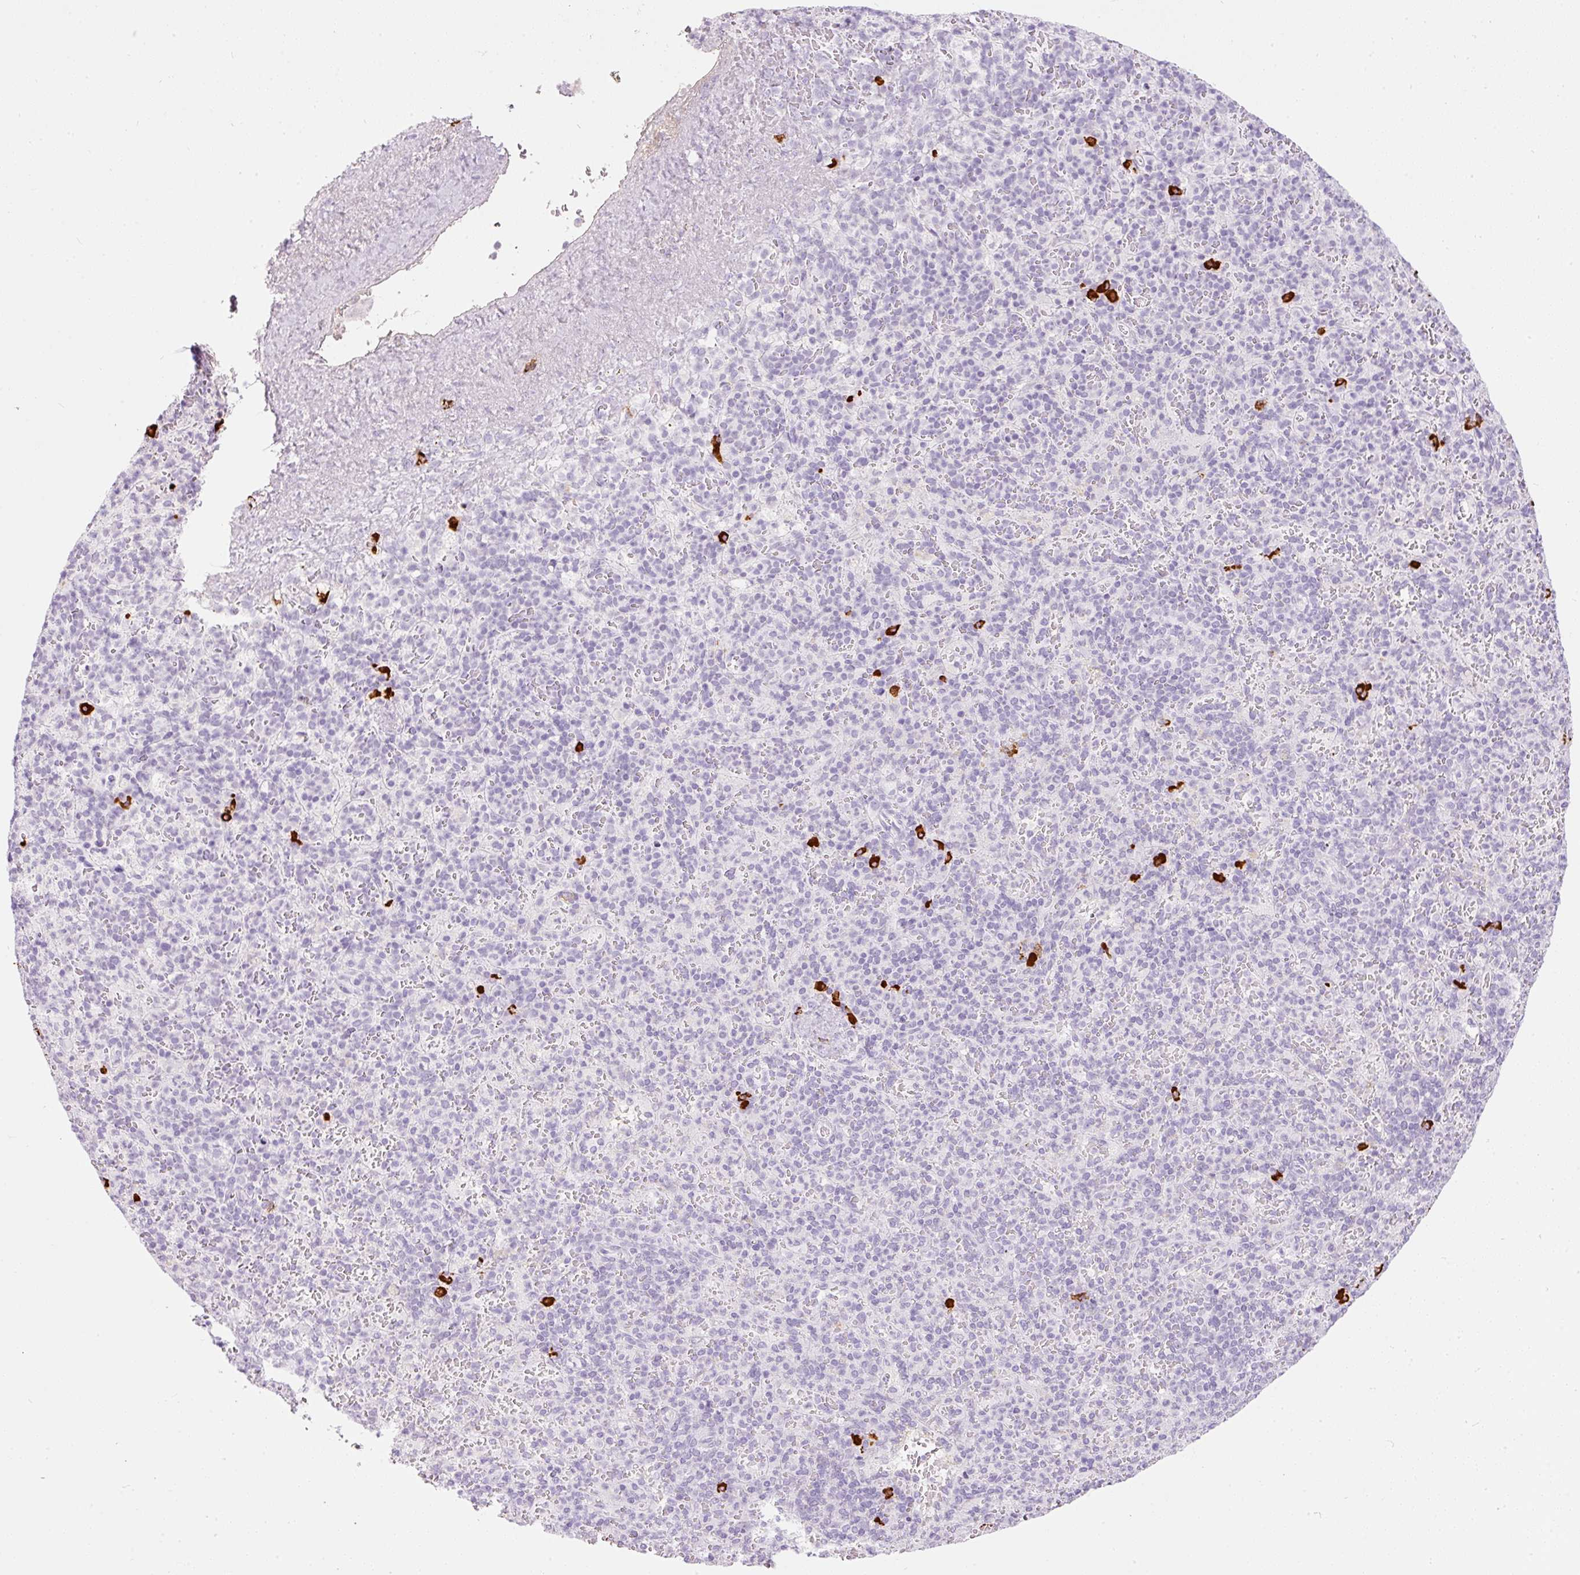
{"staining": {"intensity": "strong", "quantity": "<25%", "location": "cytoplasmic/membranous"}, "tissue": "spleen", "cell_type": "Cells in red pulp", "image_type": "normal", "snomed": [{"axis": "morphology", "description": "Normal tissue, NOS"}, {"axis": "topography", "description": "Spleen"}], "caption": "IHC micrograph of benign spleen: spleen stained using IHC demonstrates medium levels of strong protein expression localized specifically in the cytoplasmic/membranous of cells in red pulp, appearing as a cytoplasmic/membranous brown color.", "gene": "PRPF38B", "patient": {"sex": "female", "age": 74}}